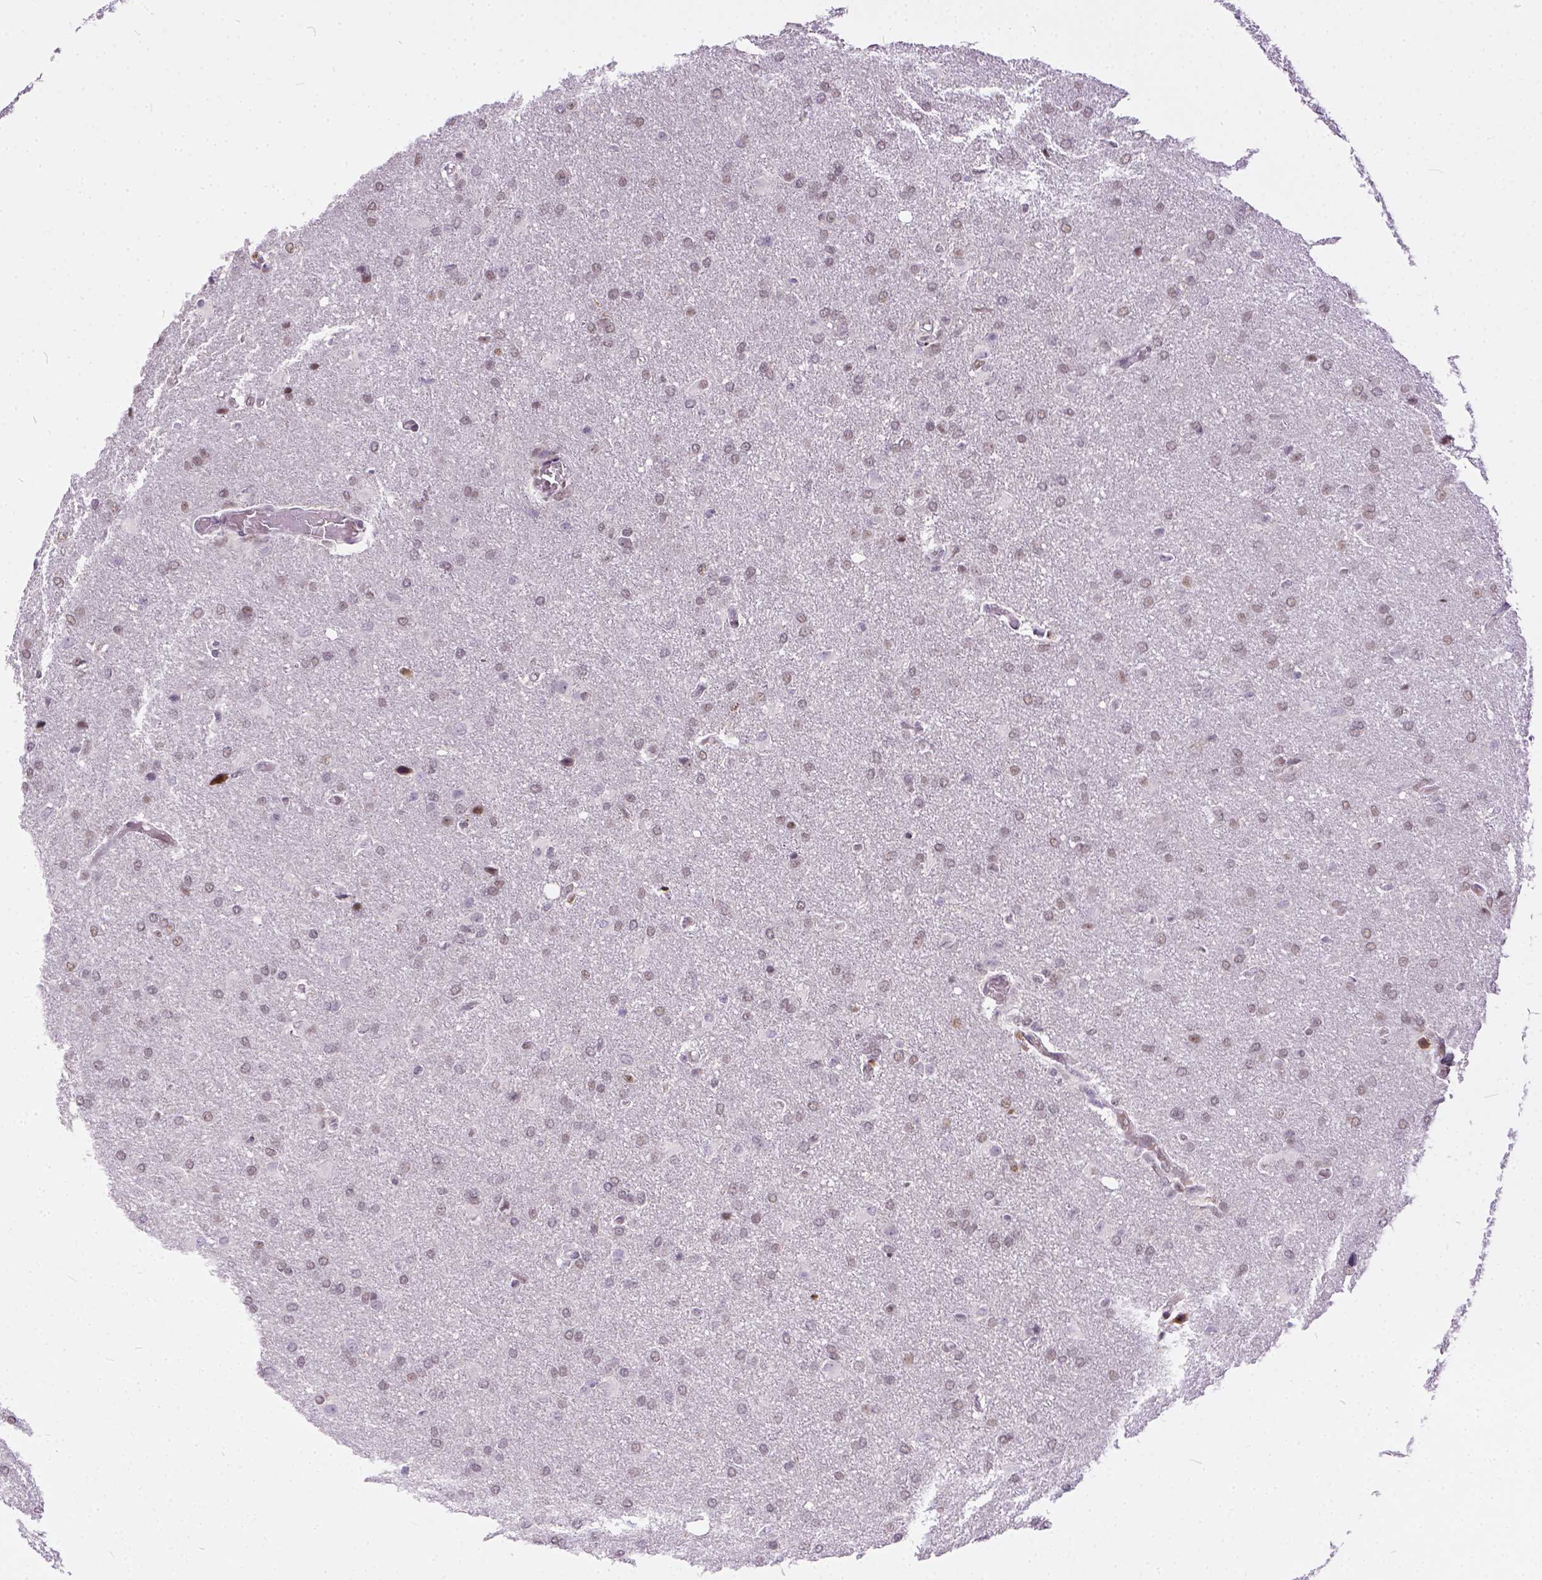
{"staining": {"intensity": "weak", "quantity": "25%-75%", "location": "nuclear"}, "tissue": "glioma", "cell_type": "Tumor cells", "image_type": "cancer", "snomed": [{"axis": "morphology", "description": "Glioma, malignant, High grade"}, {"axis": "topography", "description": "Brain"}], "caption": "Immunohistochemistry staining of malignant high-grade glioma, which demonstrates low levels of weak nuclear staining in about 25%-75% of tumor cells indicating weak nuclear protein expression. The staining was performed using DAB (brown) for protein detection and nuclei were counterstained in hematoxylin (blue).", "gene": "ERCC1", "patient": {"sex": "male", "age": 68}}